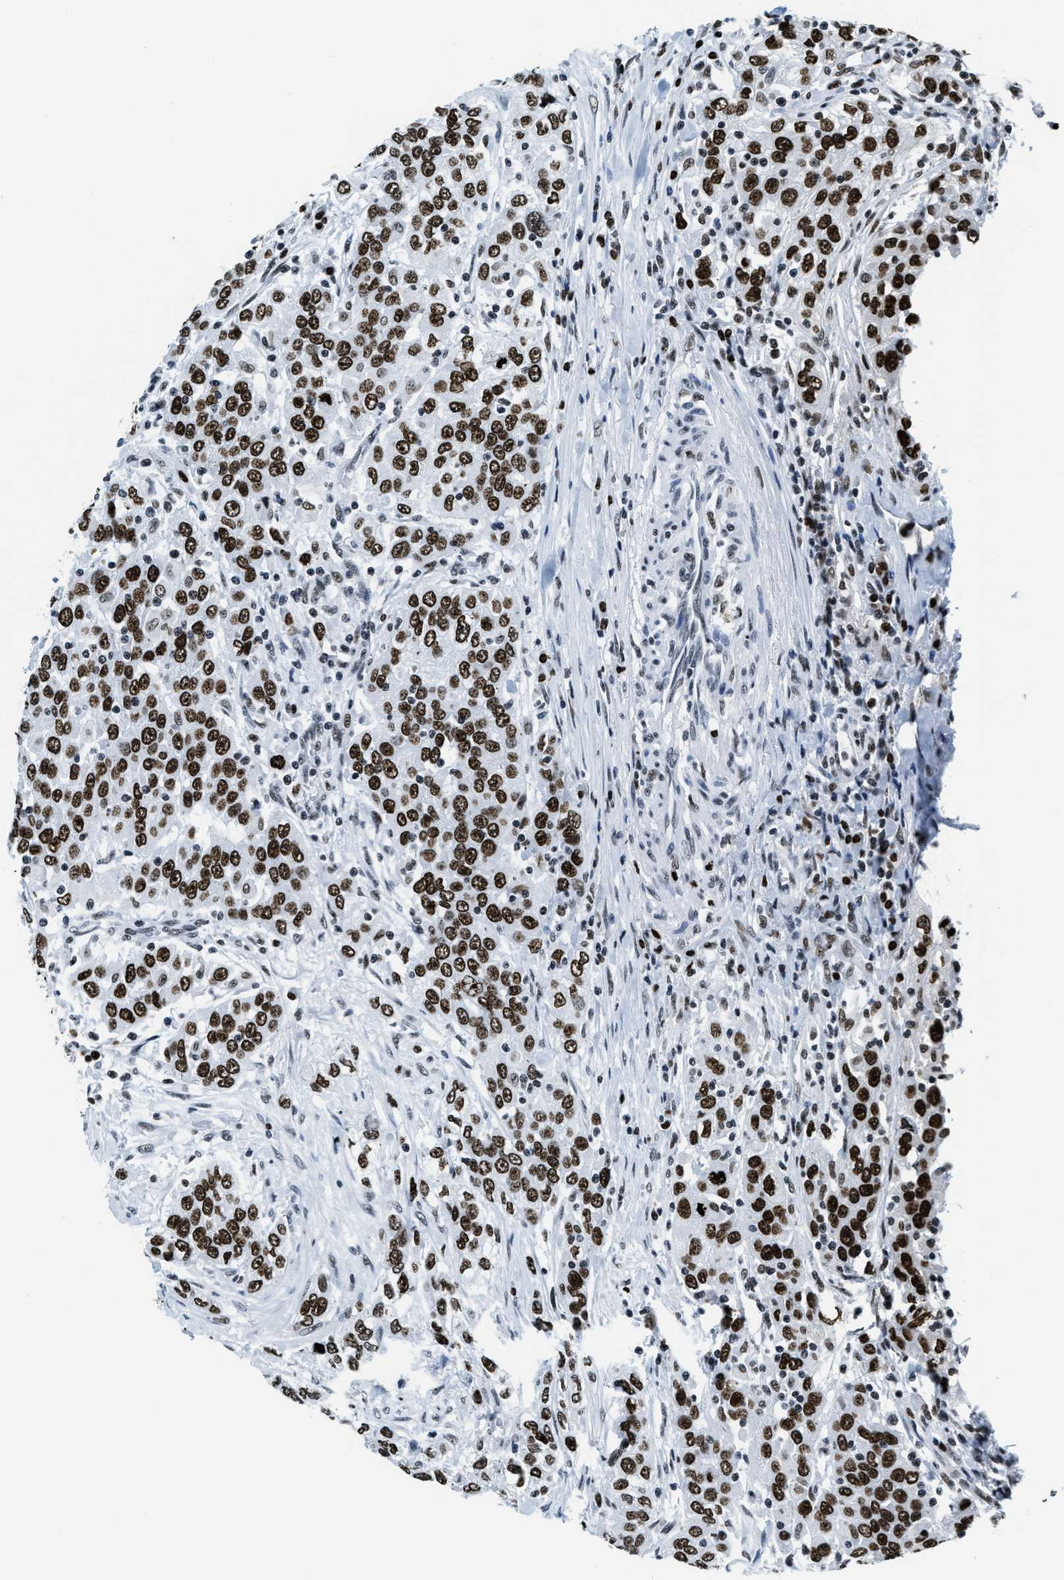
{"staining": {"intensity": "strong", "quantity": ">75%", "location": "nuclear"}, "tissue": "urothelial cancer", "cell_type": "Tumor cells", "image_type": "cancer", "snomed": [{"axis": "morphology", "description": "Urothelial carcinoma, High grade"}, {"axis": "topography", "description": "Urinary bladder"}], "caption": "Urothelial carcinoma (high-grade) stained with DAB (3,3'-diaminobenzidine) IHC displays high levels of strong nuclear staining in about >75% of tumor cells.", "gene": "TOP1", "patient": {"sex": "female", "age": 80}}